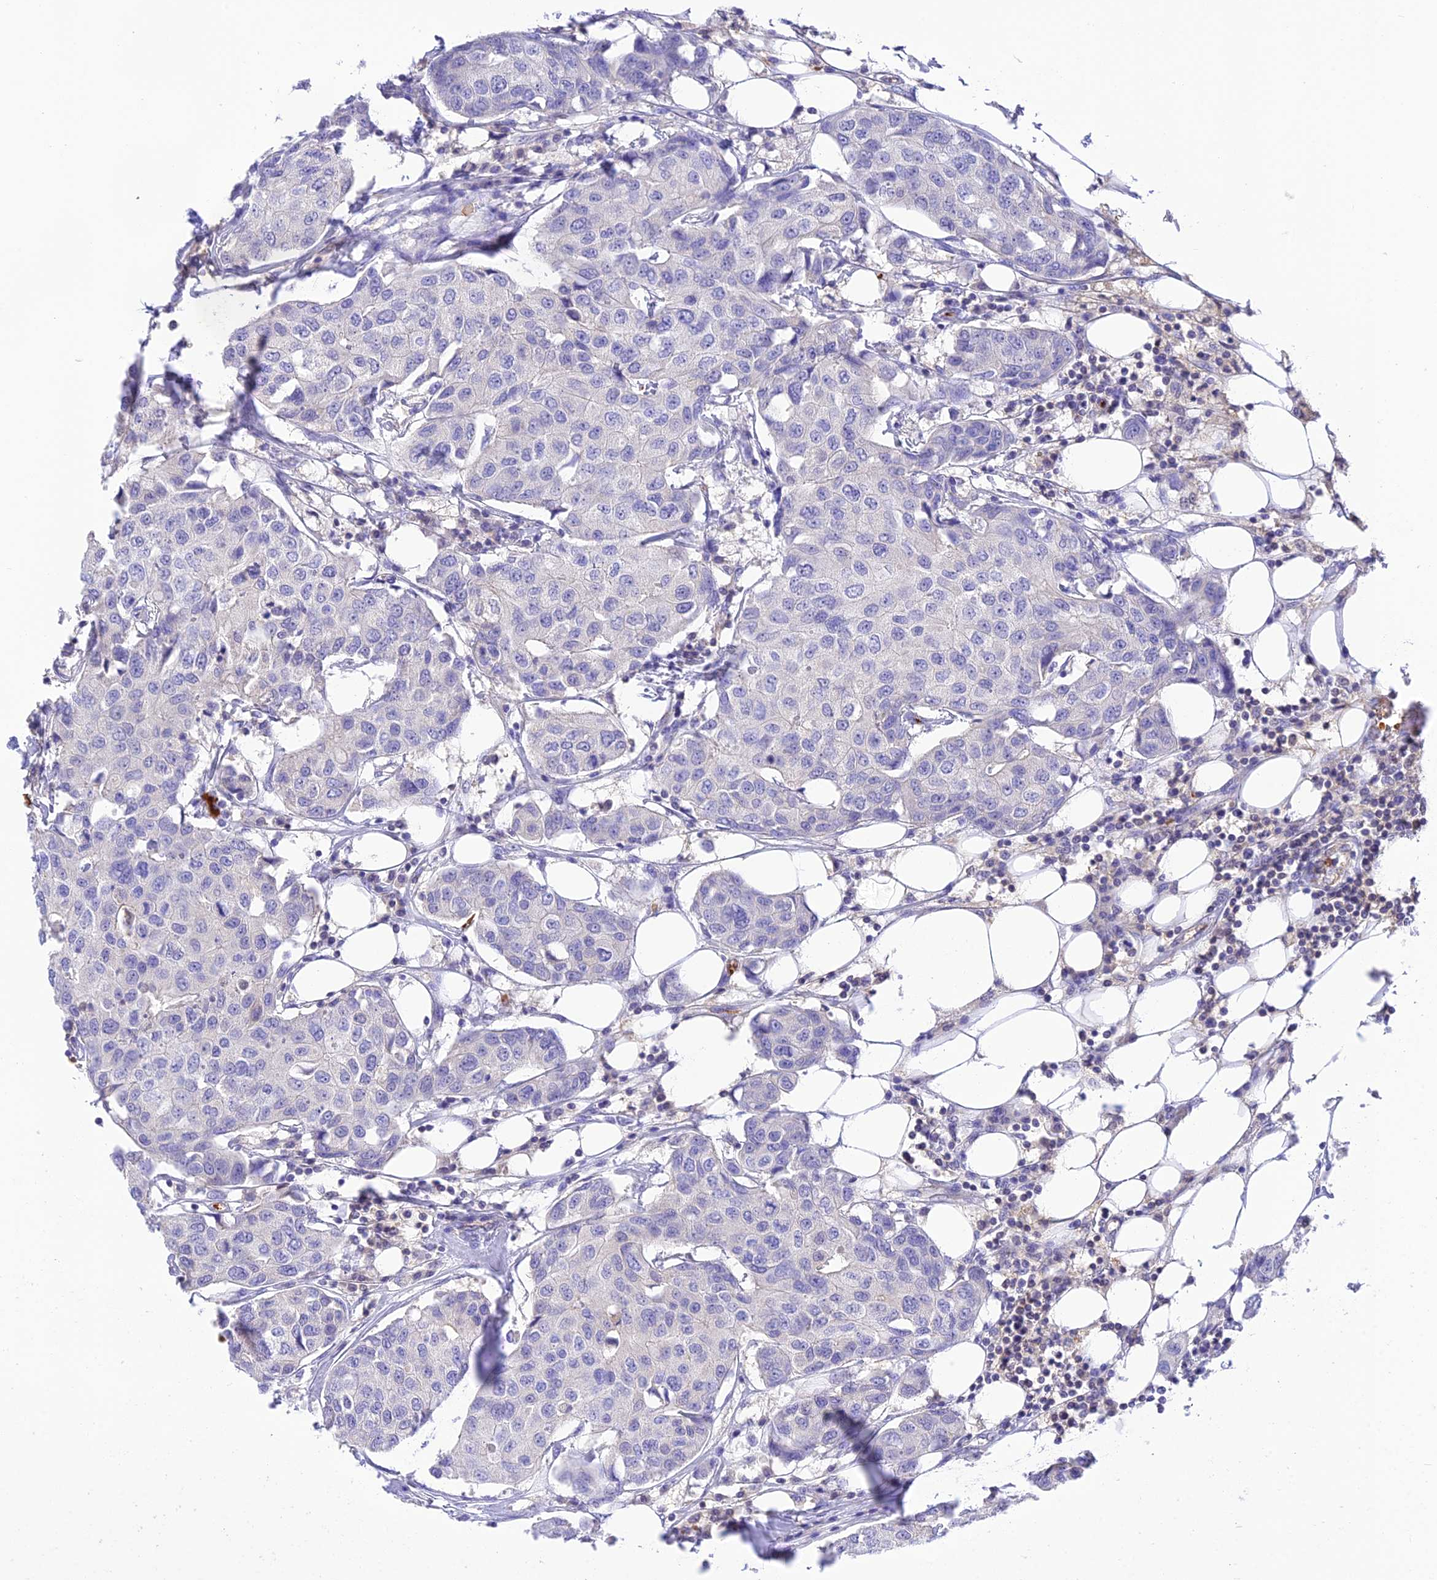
{"staining": {"intensity": "negative", "quantity": "none", "location": "none"}, "tissue": "breast cancer", "cell_type": "Tumor cells", "image_type": "cancer", "snomed": [{"axis": "morphology", "description": "Duct carcinoma"}, {"axis": "topography", "description": "Breast"}], "caption": "The image displays no significant positivity in tumor cells of breast invasive ductal carcinoma. (DAB IHC visualized using brightfield microscopy, high magnification).", "gene": "HDHD2", "patient": {"sex": "female", "age": 80}}